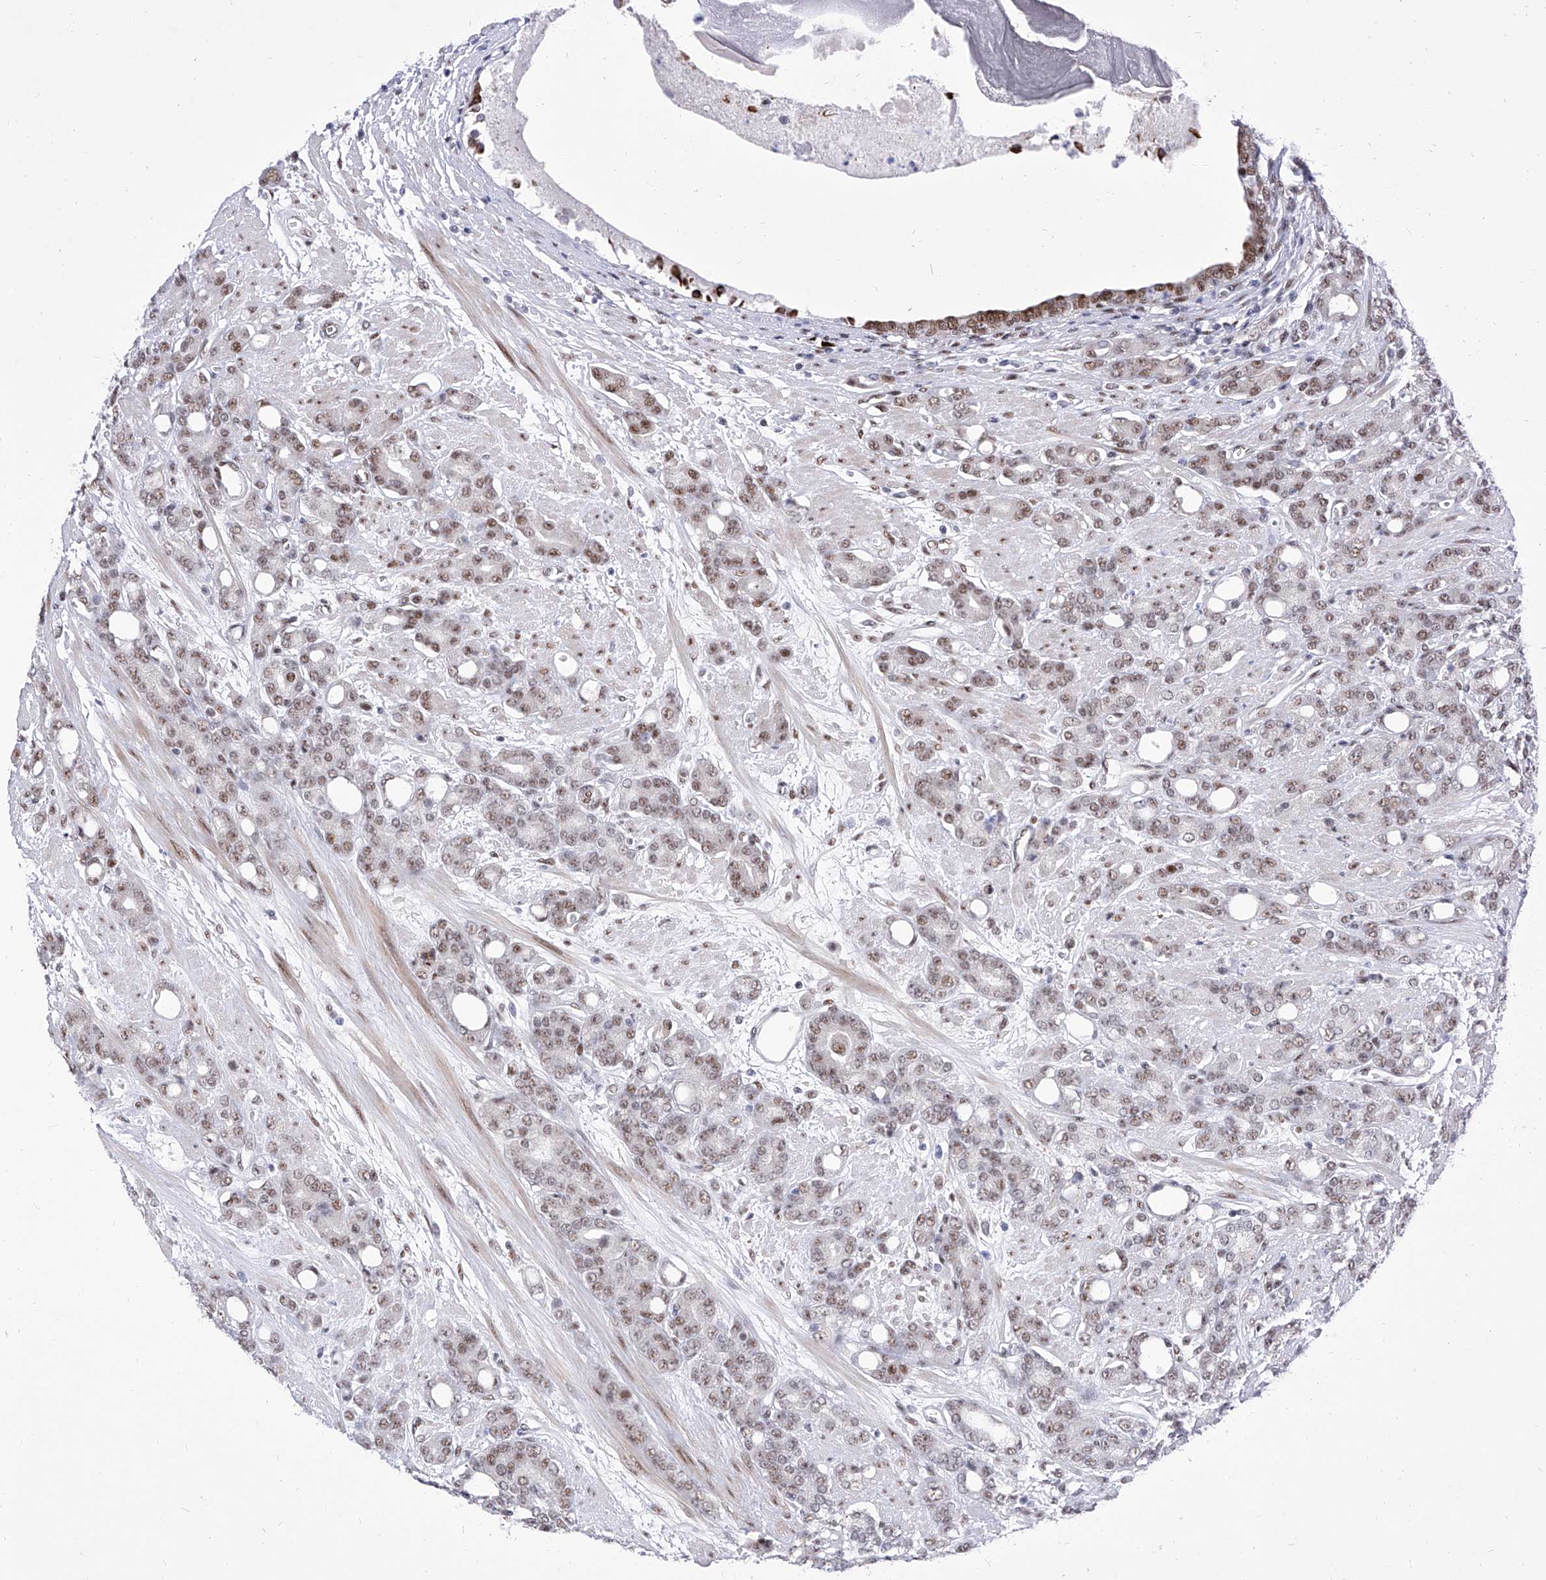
{"staining": {"intensity": "weak", "quantity": ">75%", "location": "nuclear"}, "tissue": "prostate cancer", "cell_type": "Tumor cells", "image_type": "cancer", "snomed": [{"axis": "morphology", "description": "Adenocarcinoma, High grade"}, {"axis": "topography", "description": "Prostate"}], "caption": "A low amount of weak nuclear expression is appreciated in approximately >75% of tumor cells in high-grade adenocarcinoma (prostate) tissue. Immunohistochemistry (ihc) stains the protein of interest in brown and the nuclei are stained blue.", "gene": "ATN1", "patient": {"sex": "male", "age": 62}}